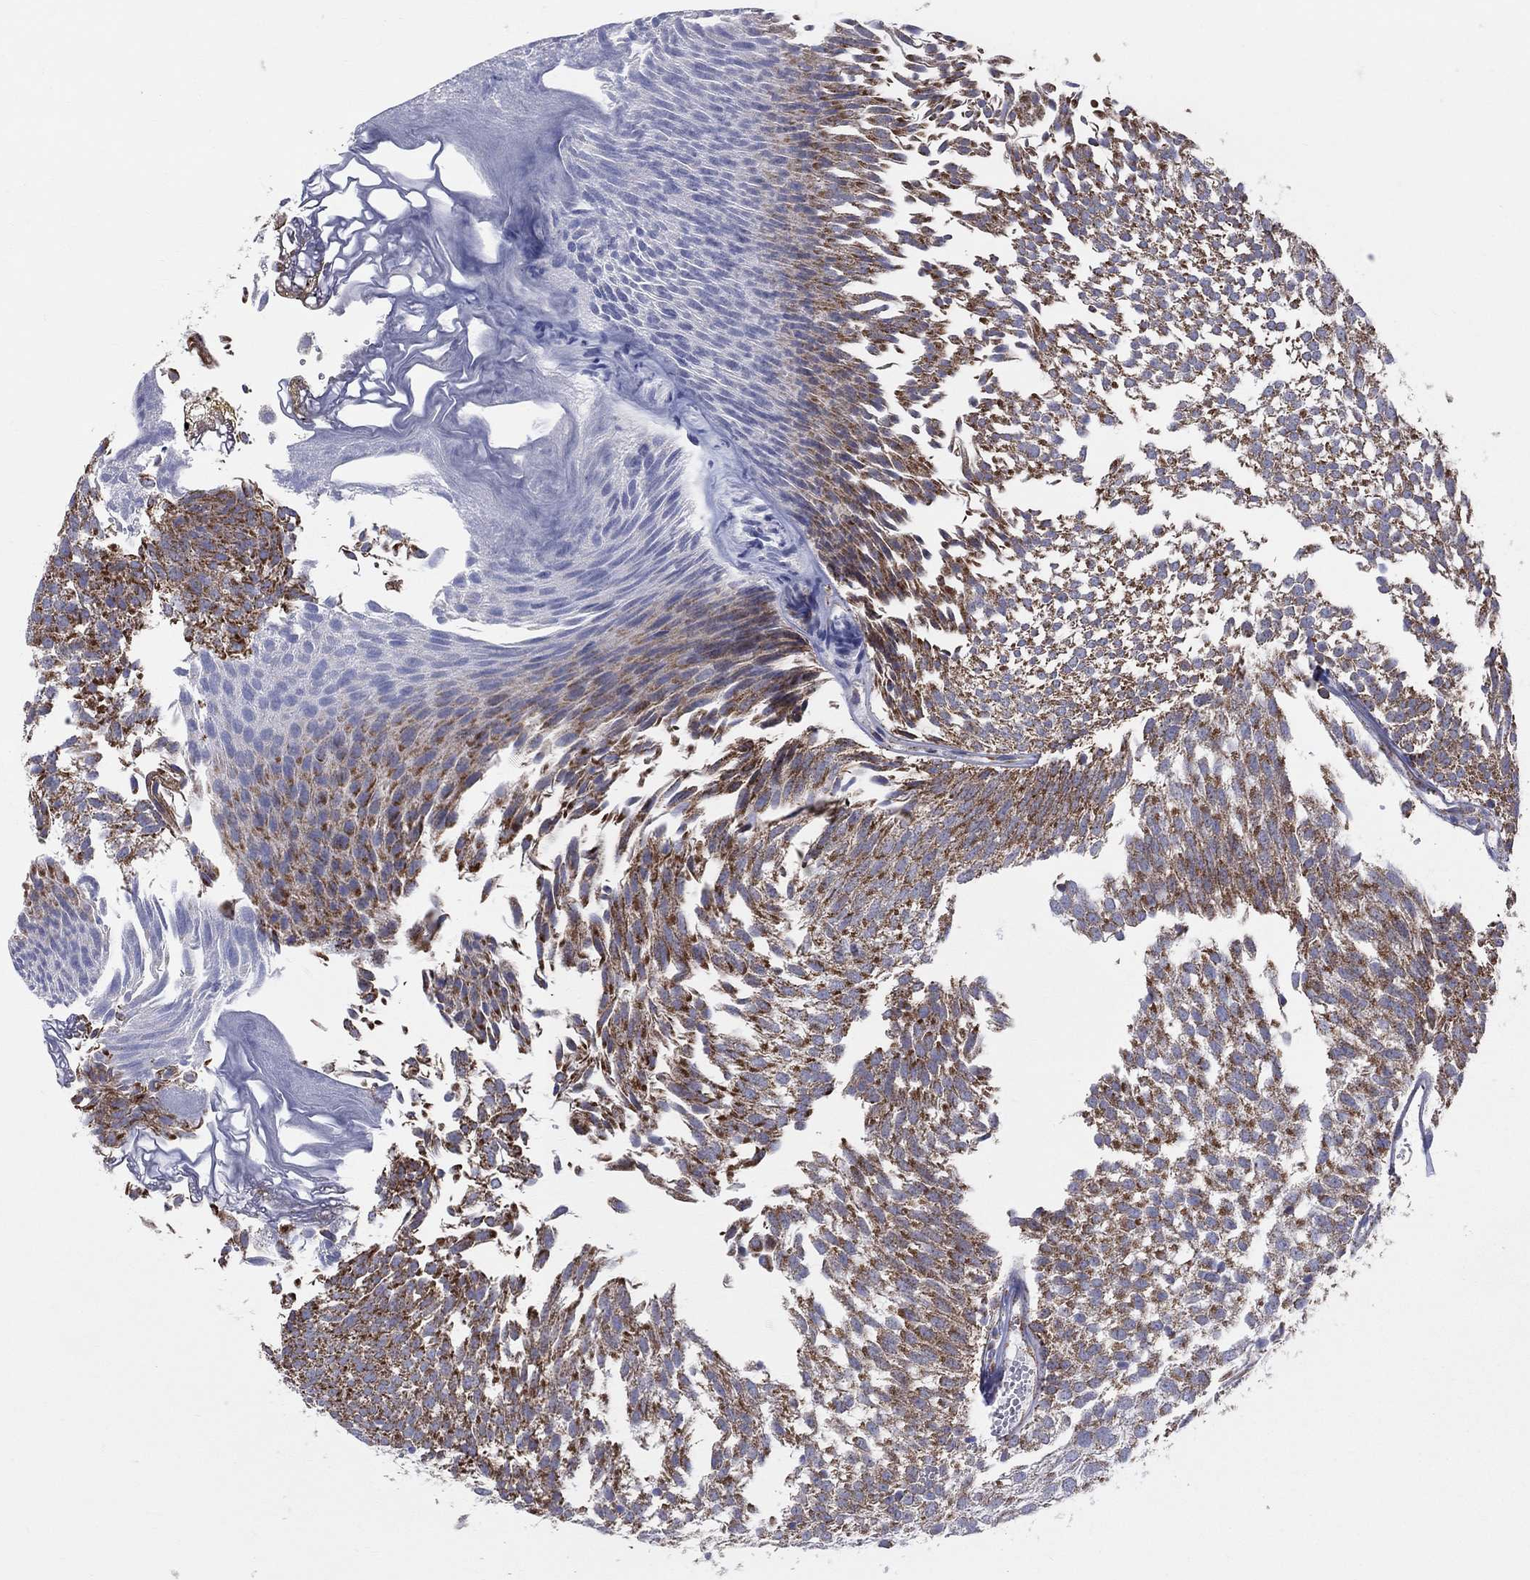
{"staining": {"intensity": "strong", "quantity": "25%-75%", "location": "cytoplasmic/membranous"}, "tissue": "urothelial cancer", "cell_type": "Tumor cells", "image_type": "cancer", "snomed": [{"axis": "morphology", "description": "Urothelial carcinoma, Low grade"}, {"axis": "topography", "description": "Urinary bladder"}], "caption": "Human low-grade urothelial carcinoma stained with a protein marker shows strong staining in tumor cells.", "gene": "KISS1R", "patient": {"sex": "male", "age": 52}}